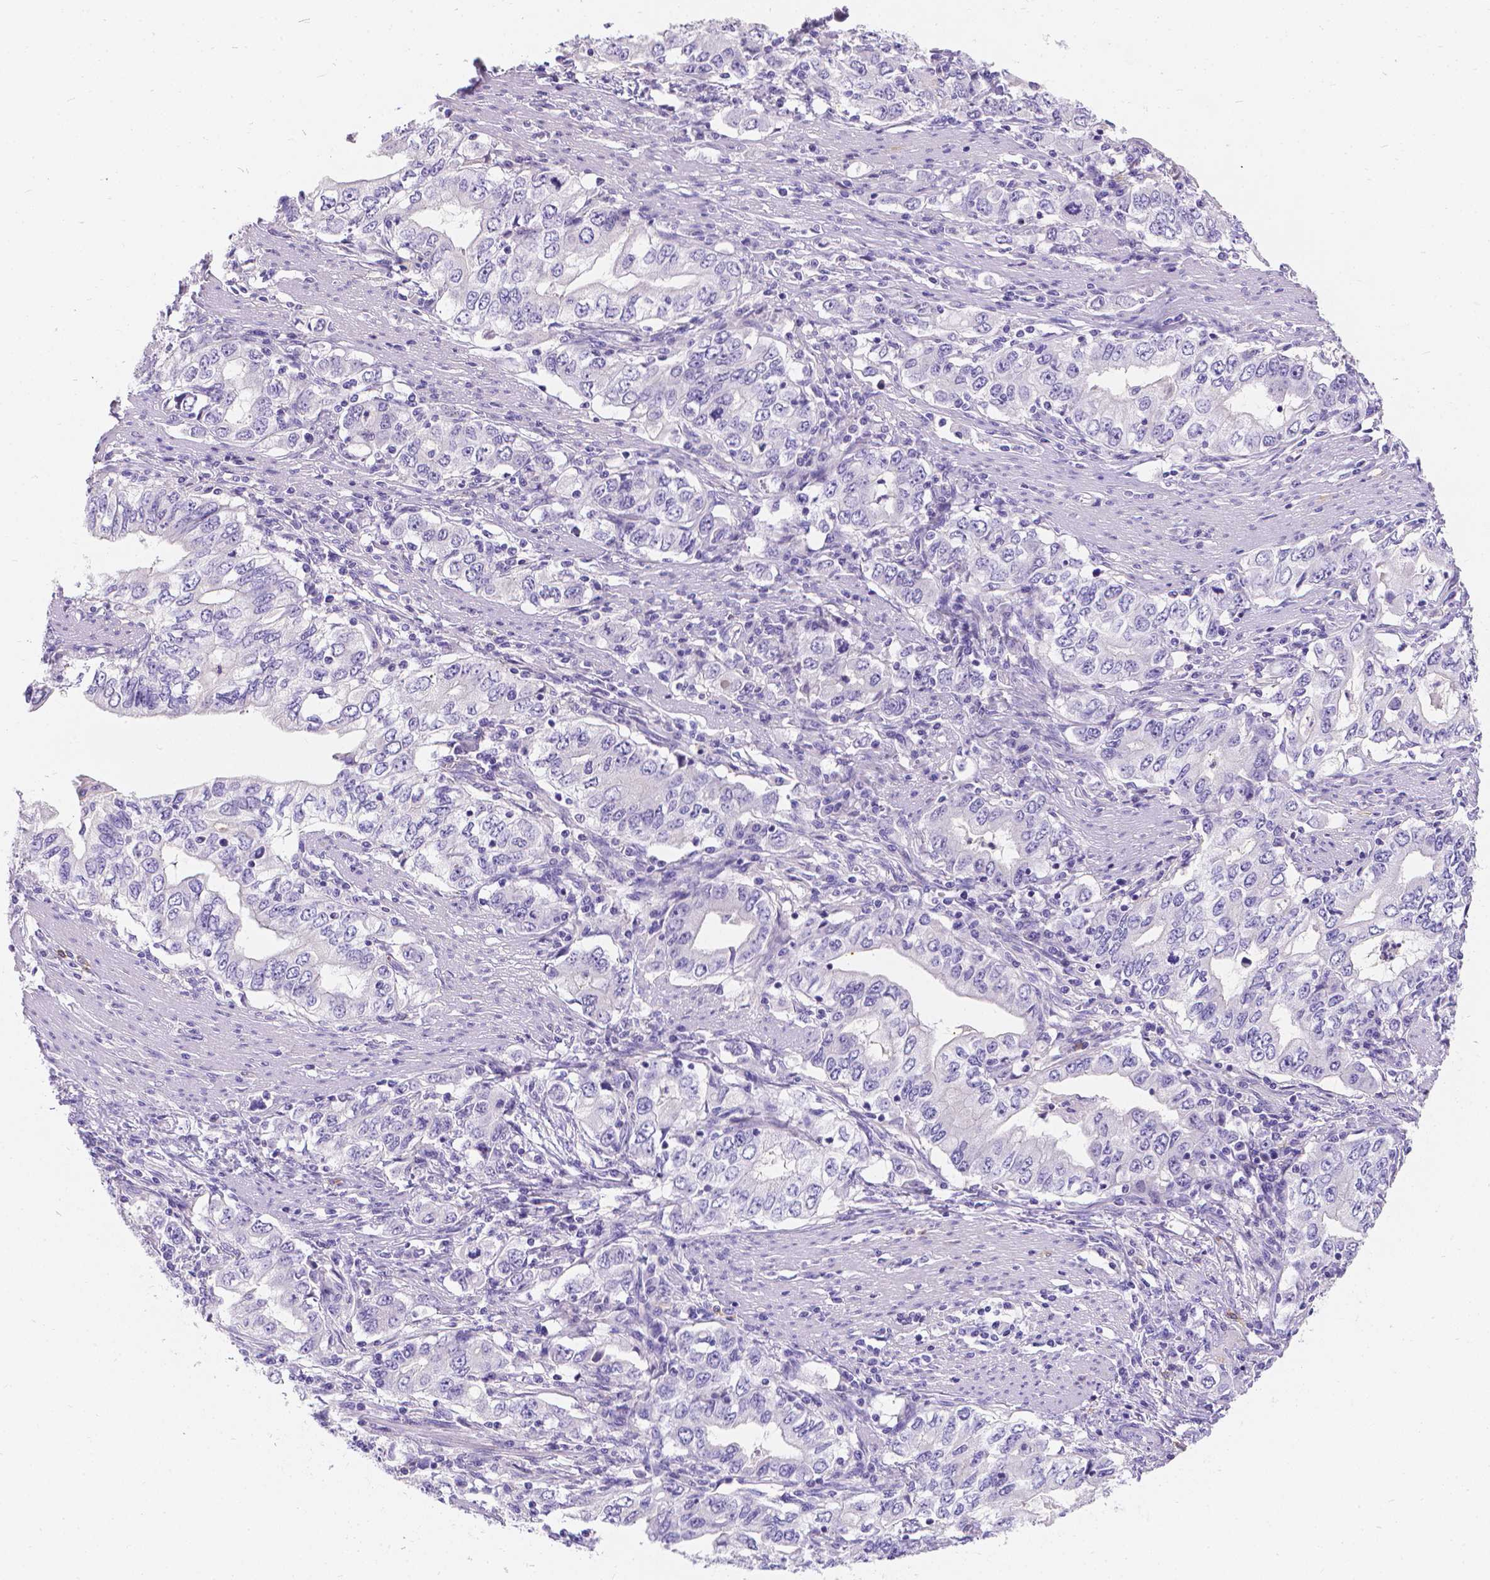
{"staining": {"intensity": "negative", "quantity": "none", "location": "none"}, "tissue": "stomach cancer", "cell_type": "Tumor cells", "image_type": "cancer", "snomed": [{"axis": "morphology", "description": "Adenocarcinoma, NOS"}, {"axis": "topography", "description": "Stomach, lower"}], "caption": "This image is of adenocarcinoma (stomach) stained with immunohistochemistry to label a protein in brown with the nuclei are counter-stained blue. There is no positivity in tumor cells.", "gene": "GNRHR", "patient": {"sex": "female", "age": 72}}